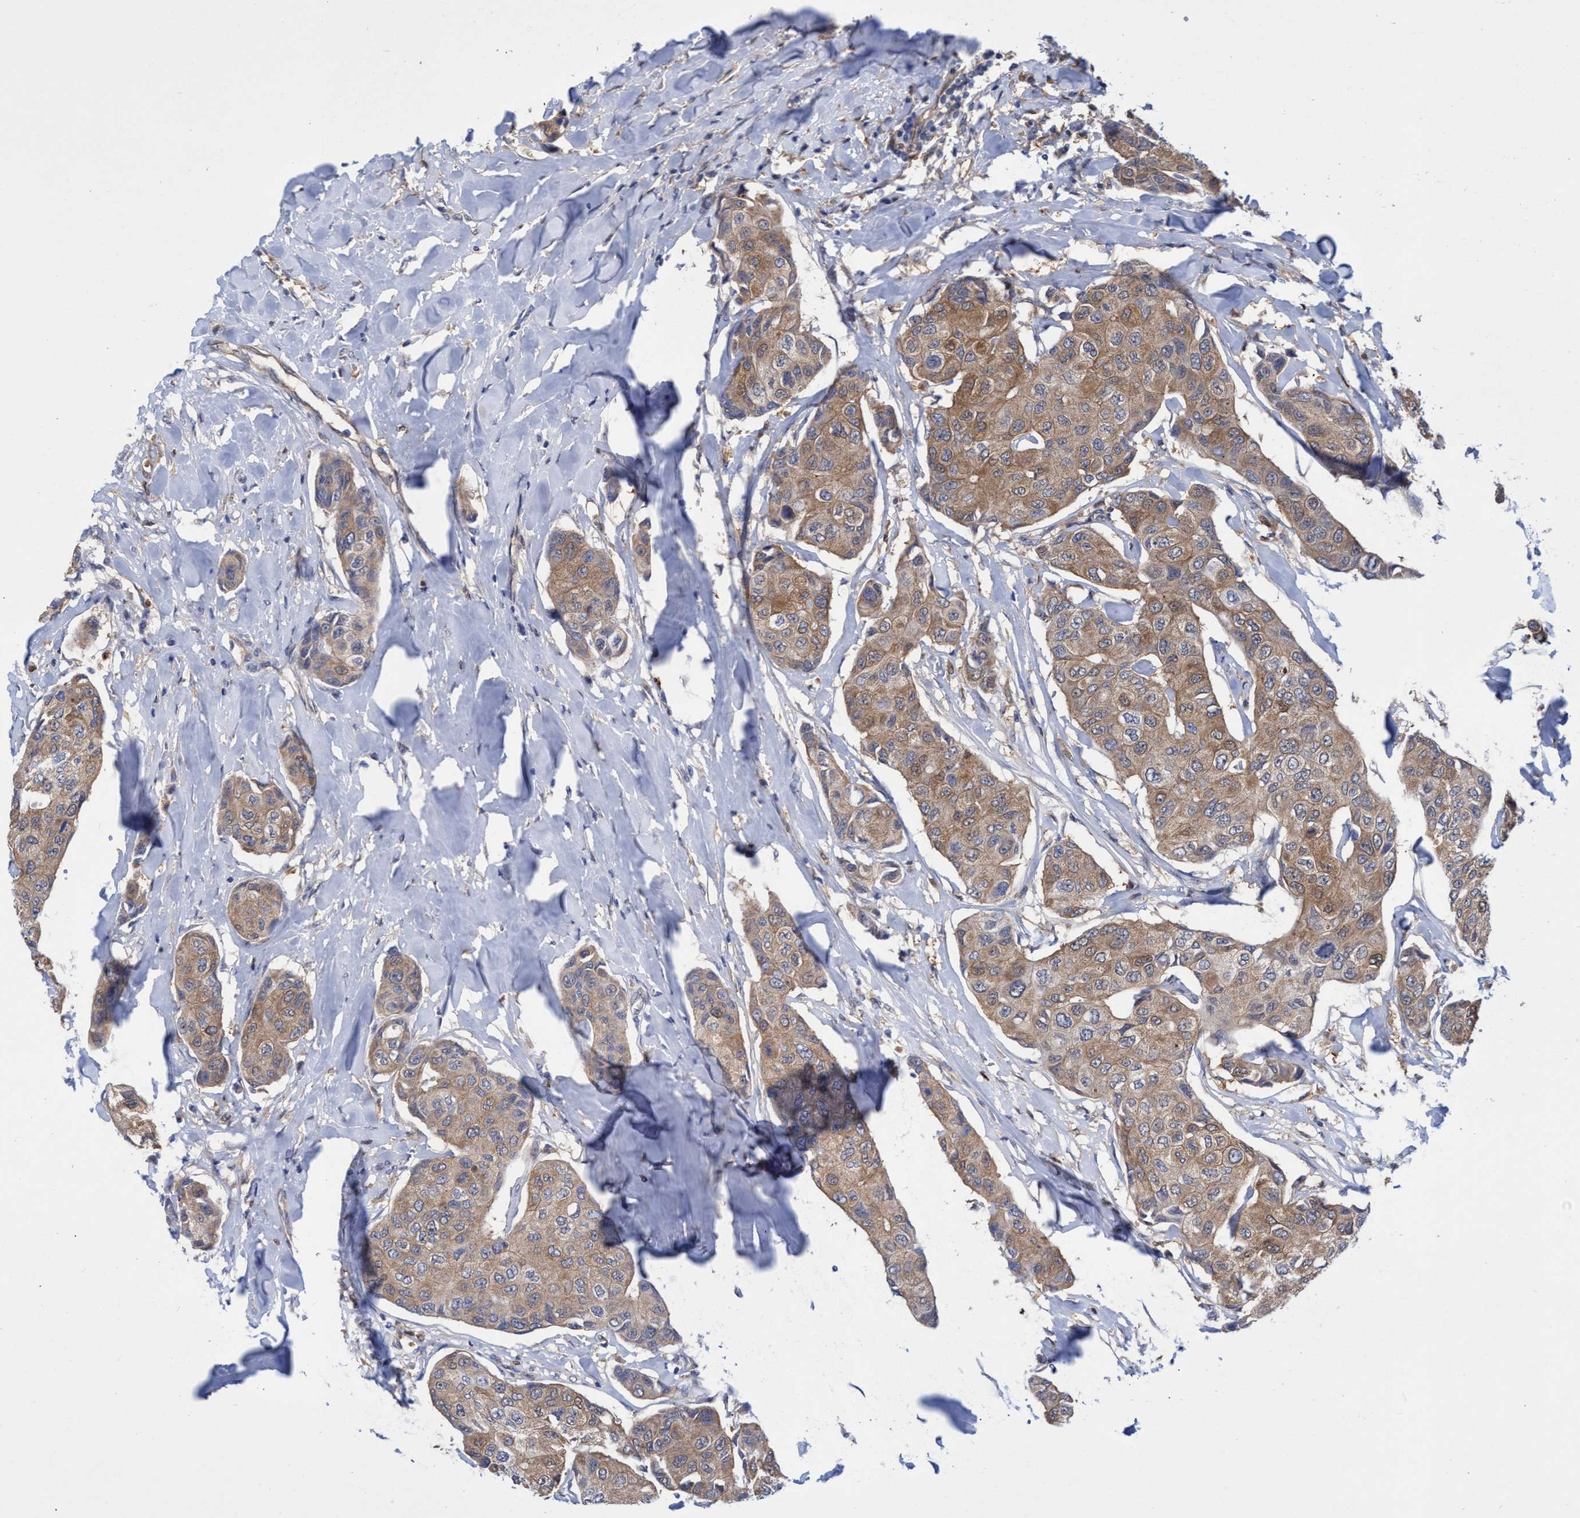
{"staining": {"intensity": "moderate", "quantity": ">75%", "location": "cytoplasmic/membranous"}, "tissue": "breast cancer", "cell_type": "Tumor cells", "image_type": "cancer", "snomed": [{"axis": "morphology", "description": "Duct carcinoma"}, {"axis": "topography", "description": "Breast"}], "caption": "Immunohistochemical staining of human breast invasive ductal carcinoma displays medium levels of moderate cytoplasmic/membranous protein staining in approximately >75% of tumor cells.", "gene": "PNPO", "patient": {"sex": "female", "age": 80}}